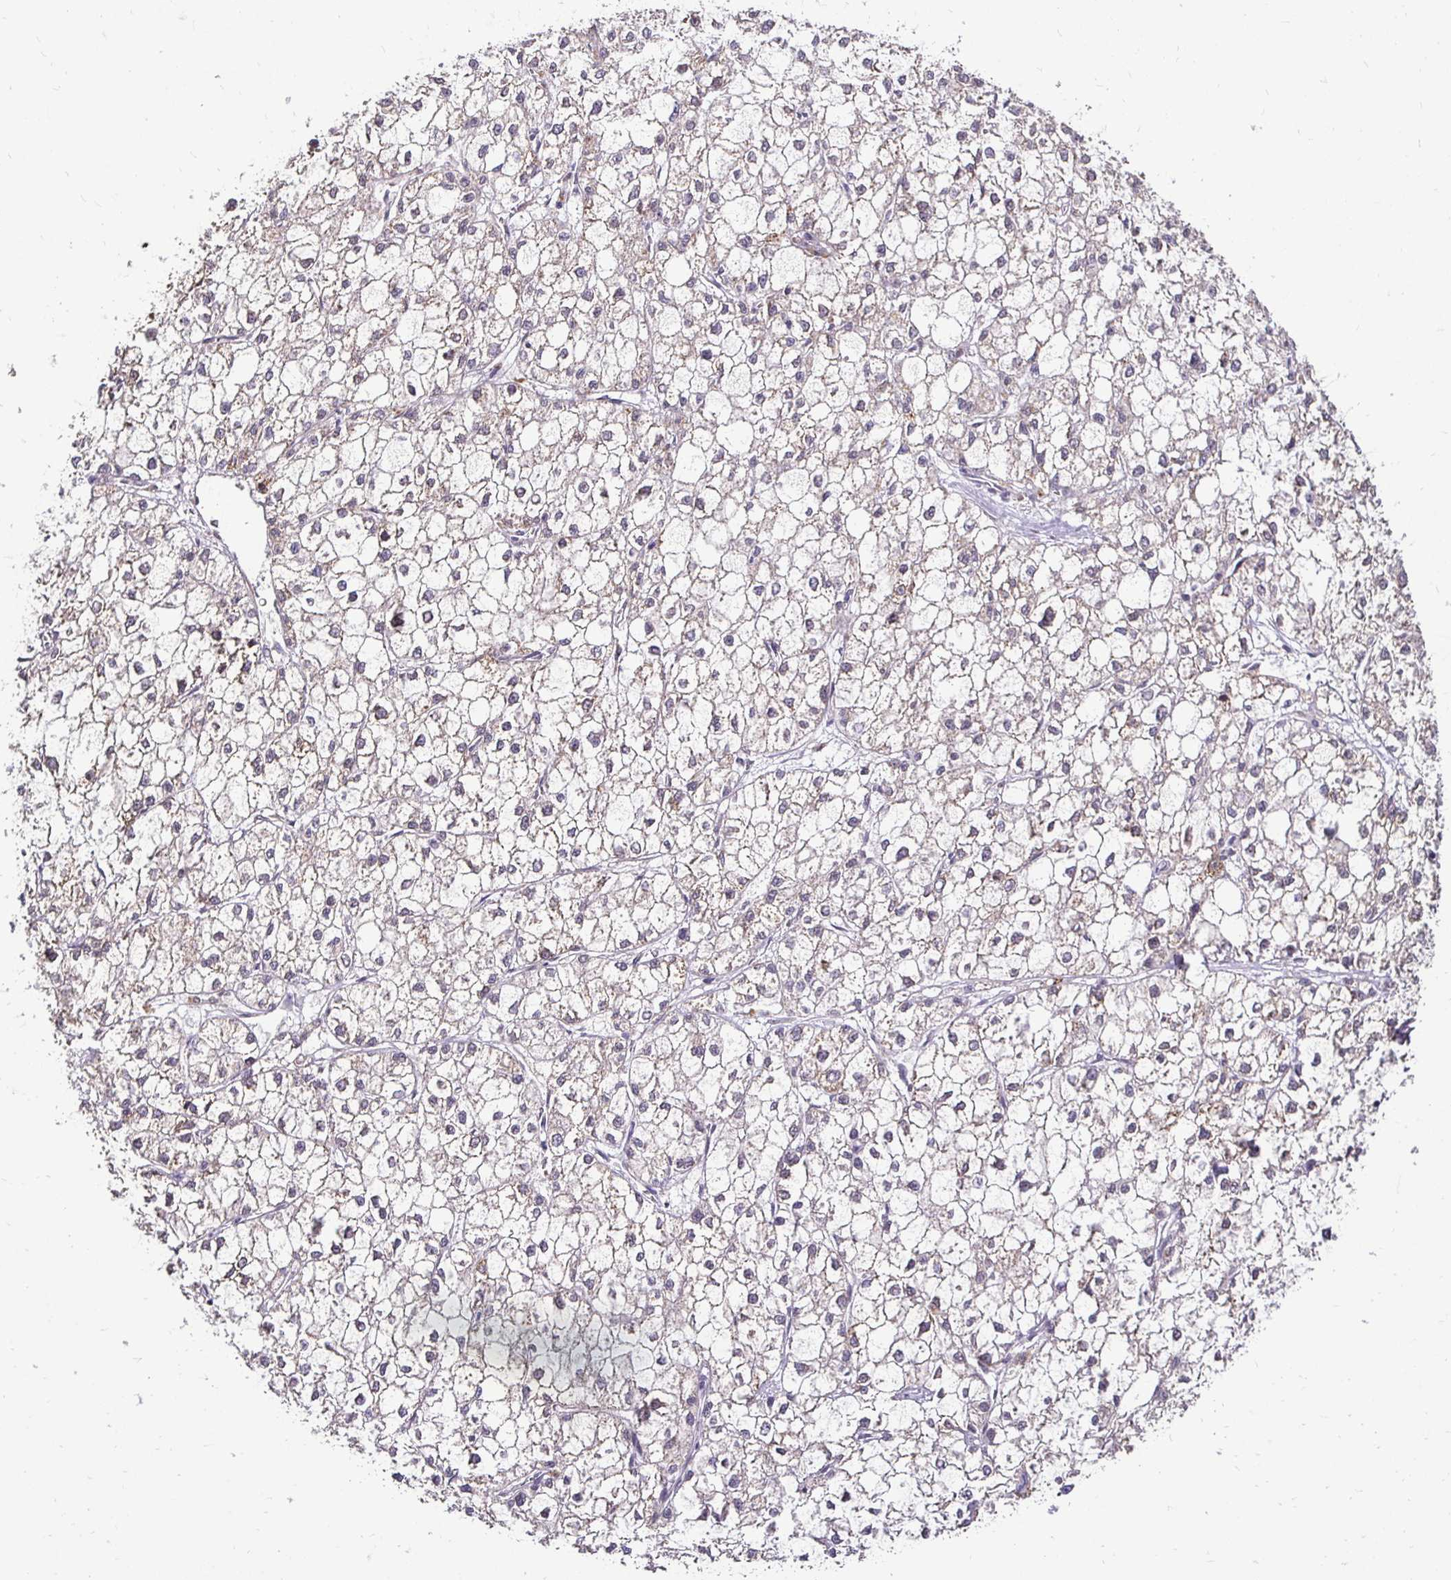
{"staining": {"intensity": "negative", "quantity": "none", "location": "none"}, "tissue": "liver cancer", "cell_type": "Tumor cells", "image_type": "cancer", "snomed": [{"axis": "morphology", "description": "Carcinoma, Hepatocellular, NOS"}, {"axis": "topography", "description": "Liver"}], "caption": "Immunohistochemistry (IHC) micrograph of neoplastic tissue: liver cancer (hepatocellular carcinoma) stained with DAB (3,3'-diaminobenzidine) reveals no significant protein staining in tumor cells.", "gene": "RHEBL1", "patient": {"sex": "female", "age": 43}}